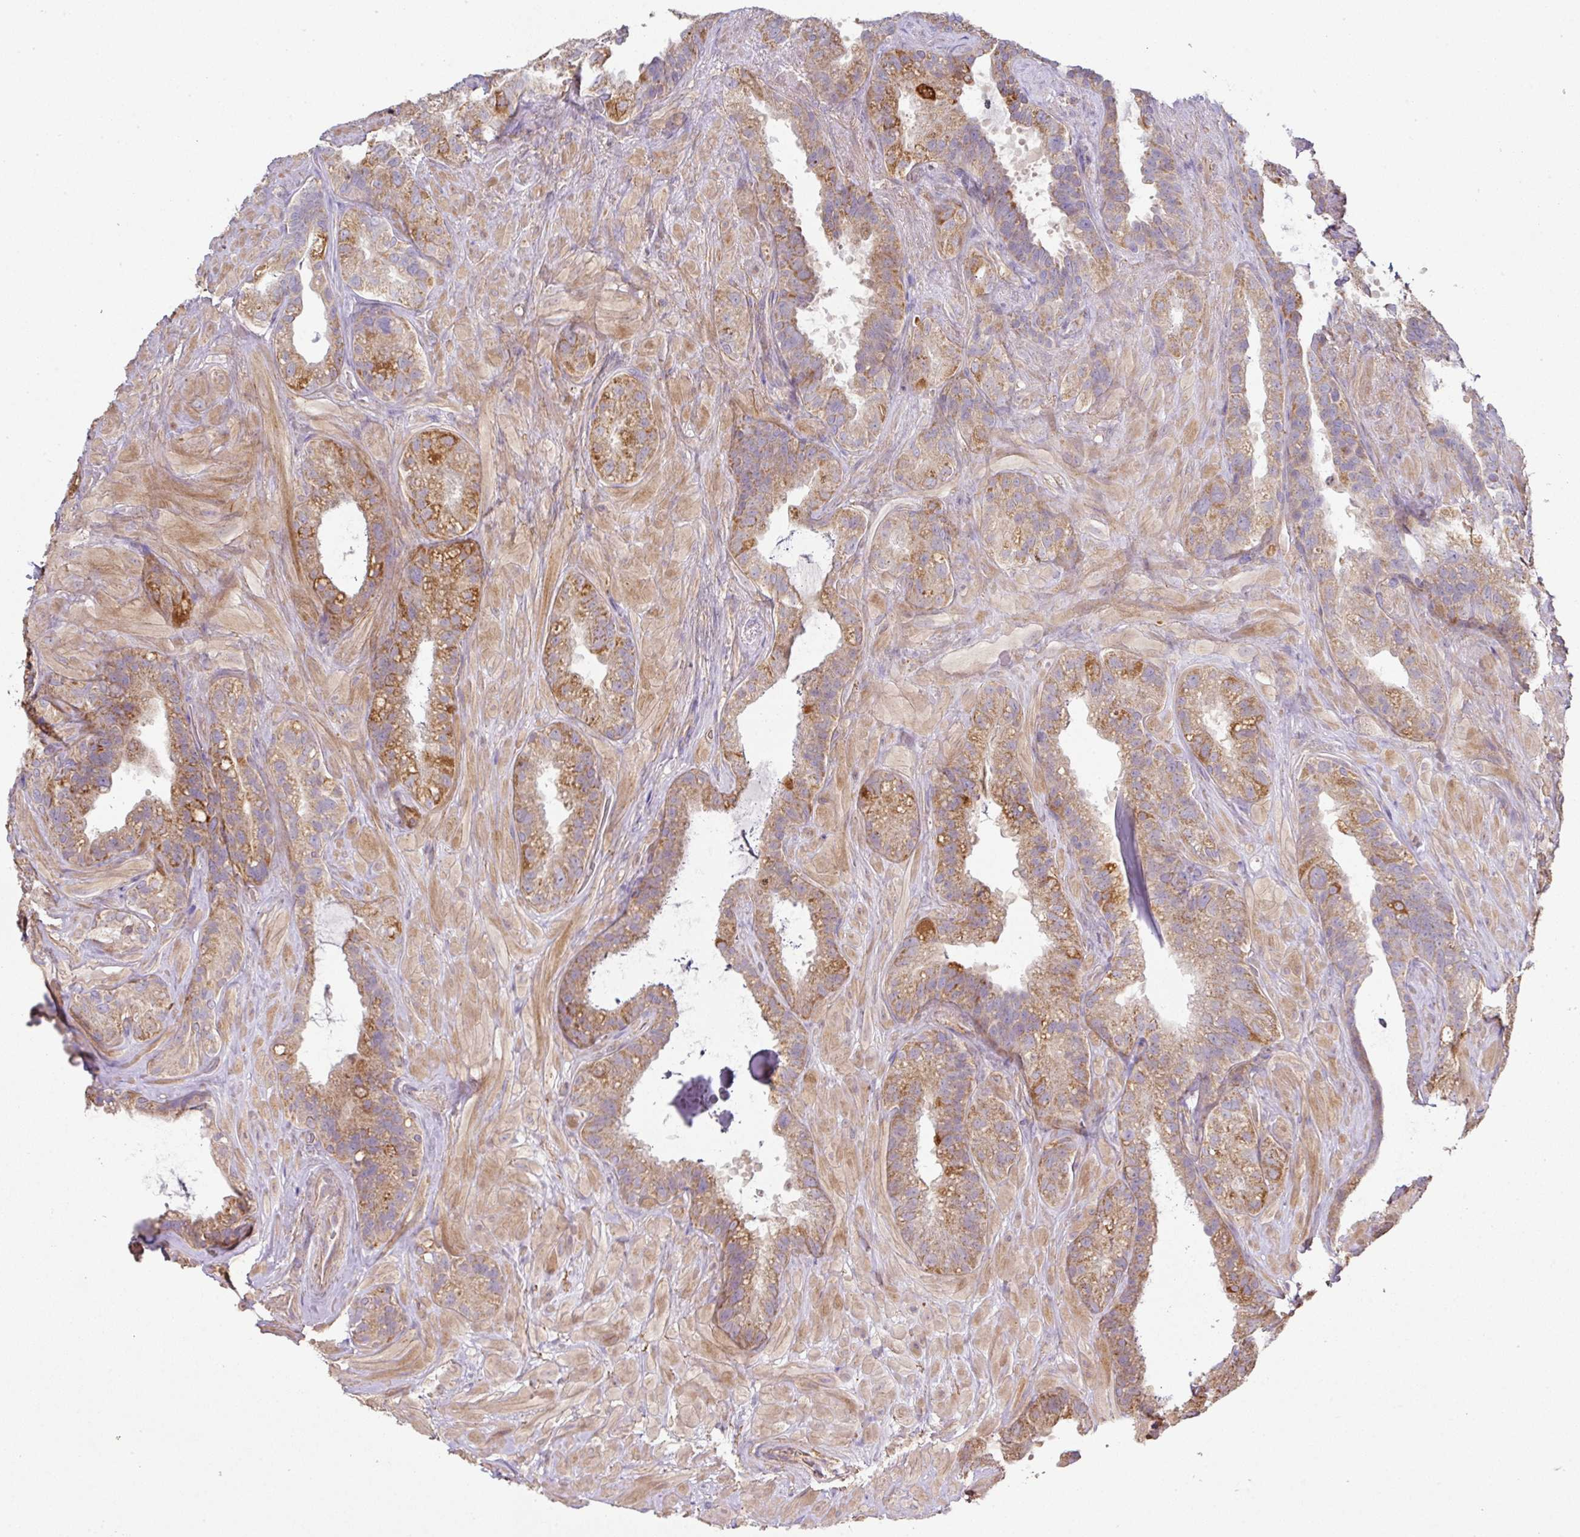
{"staining": {"intensity": "strong", "quantity": ">75%", "location": "cytoplasmic/membranous"}, "tissue": "seminal vesicle", "cell_type": "Glandular cells", "image_type": "normal", "snomed": [{"axis": "morphology", "description": "Normal tissue, NOS"}, {"axis": "topography", "description": "Seminal veicle"}, {"axis": "topography", "description": "Peripheral nerve tissue"}], "caption": "The immunohistochemical stain labels strong cytoplasmic/membranous positivity in glandular cells of benign seminal vesicle.", "gene": "STK35", "patient": {"sex": "male", "age": 76}}